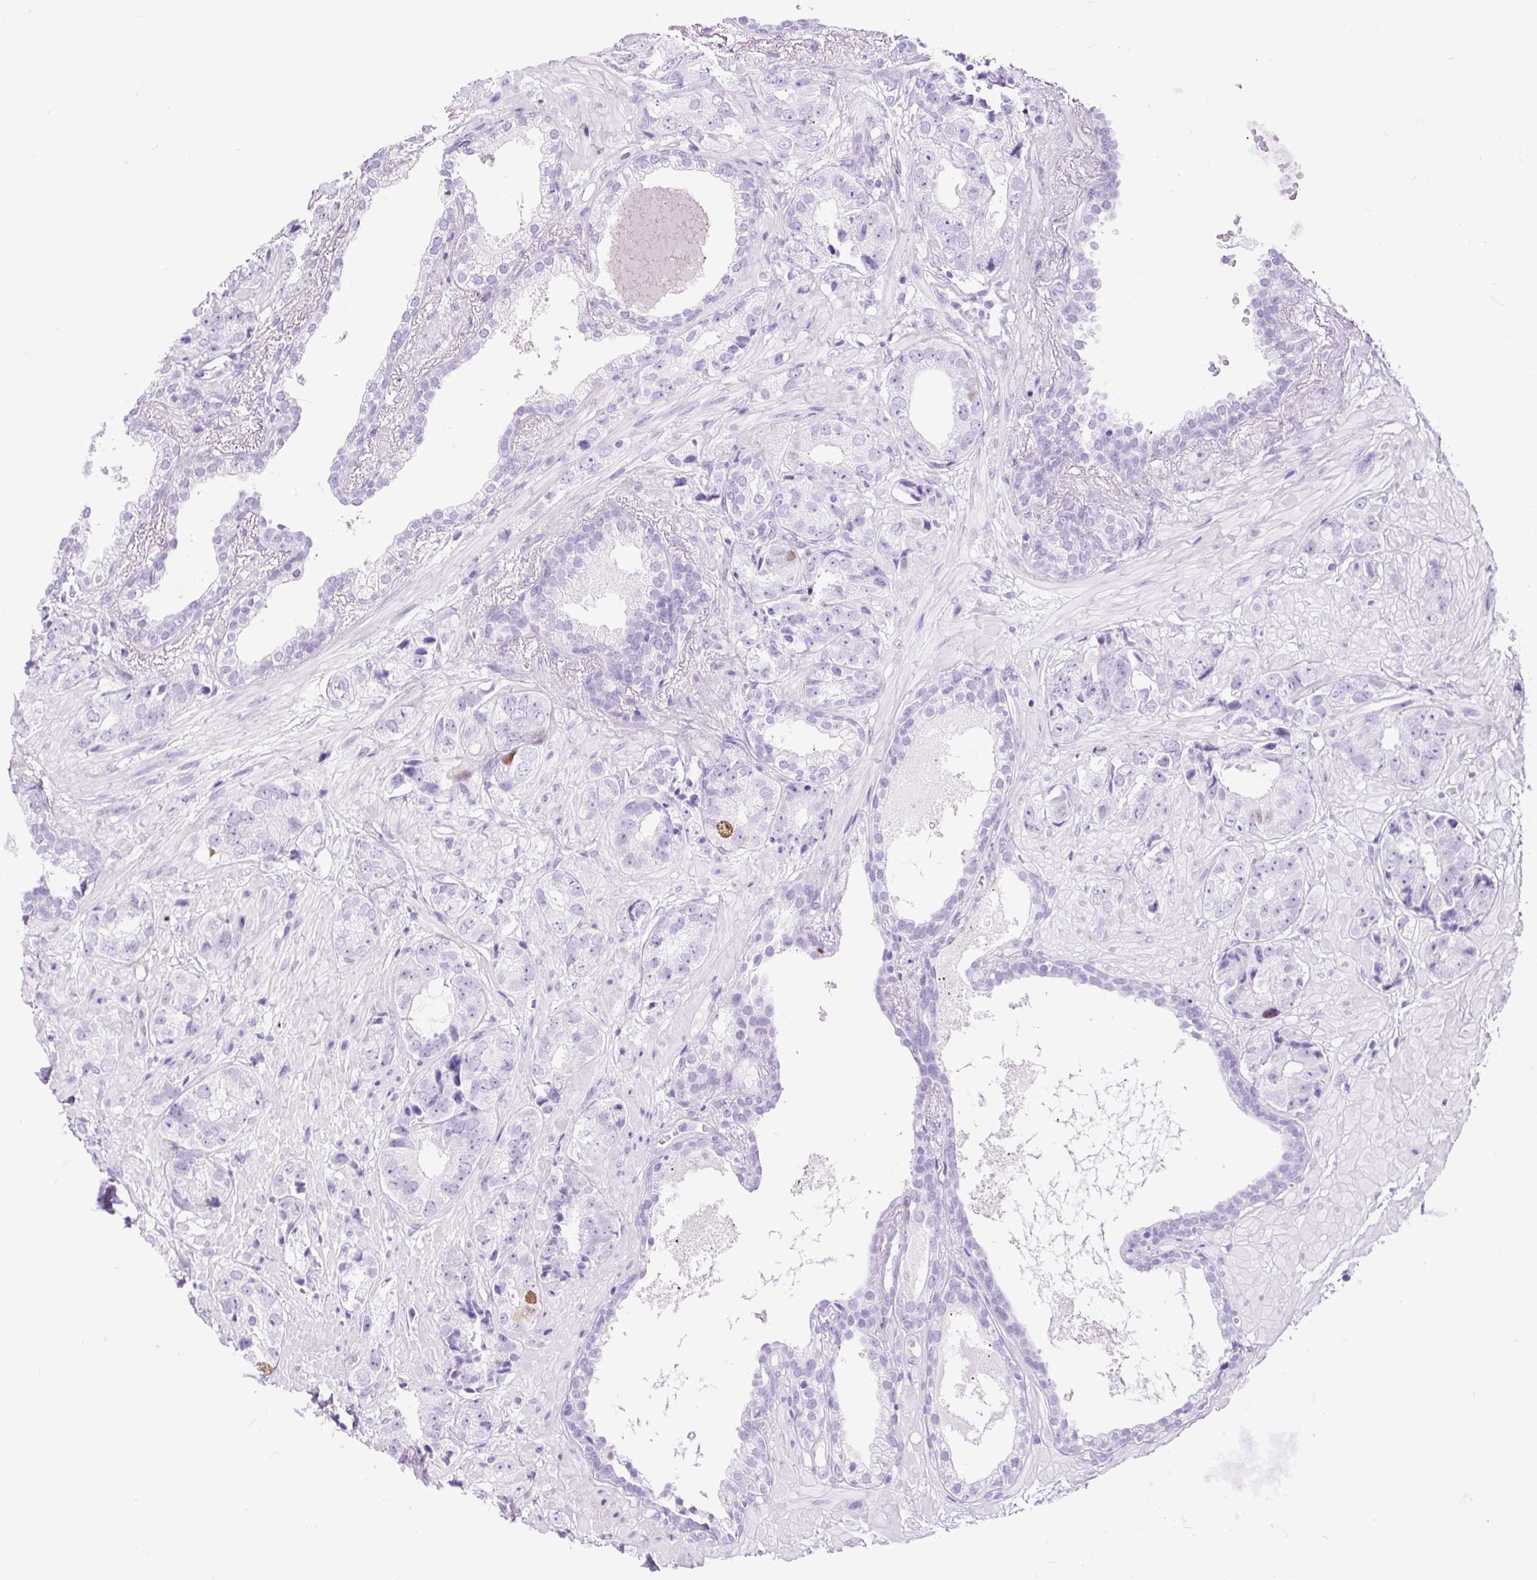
{"staining": {"intensity": "moderate", "quantity": "<25%", "location": "nuclear"}, "tissue": "prostate cancer", "cell_type": "Tumor cells", "image_type": "cancer", "snomed": [{"axis": "morphology", "description": "Adenocarcinoma, High grade"}, {"axis": "topography", "description": "Prostate"}], "caption": "This is an image of IHC staining of prostate cancer (high-grade adenocarcinoma), which shows moderate positivity in the nuclear of tumor cells.", "gene": "RACGAP1", "patient": {"sex": "male", "age": 71}}